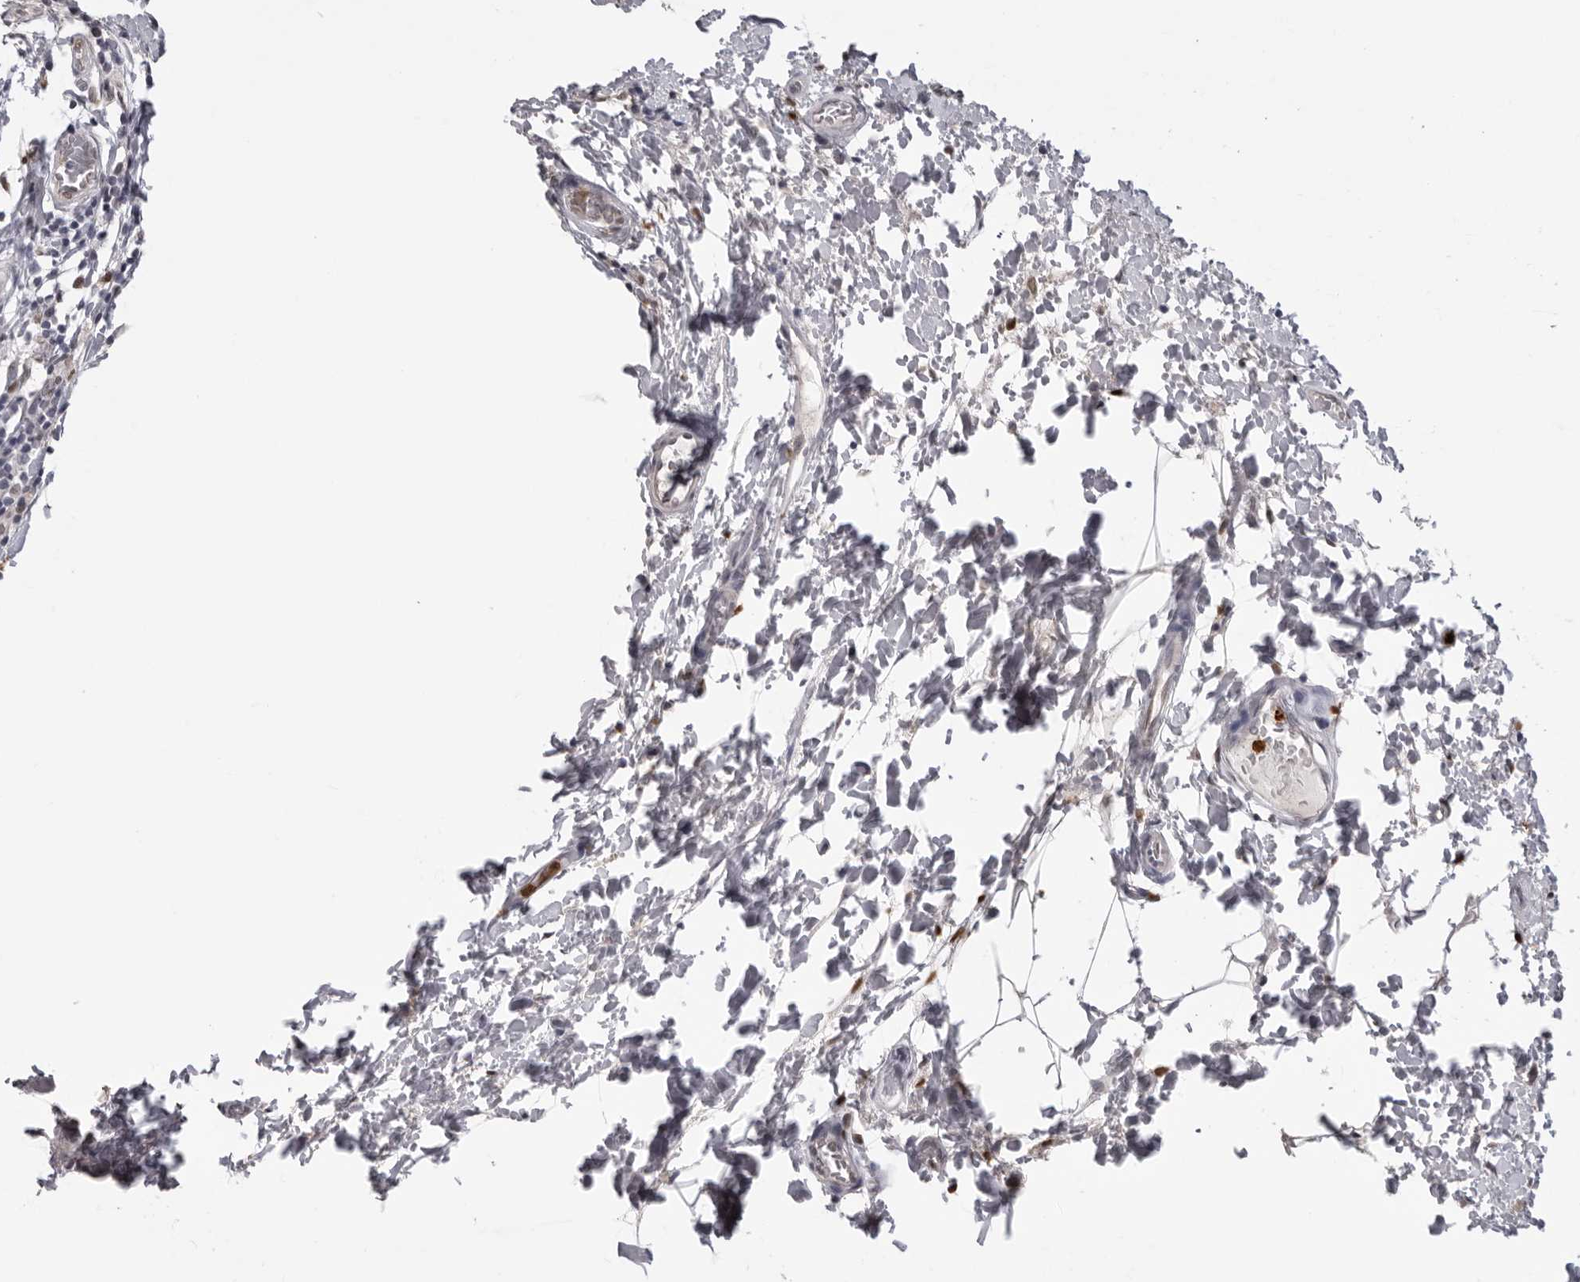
{"staining": {"intensity": "weak", "quantity": ">75%", "location": "cytoplasmic/membranous"}, "tissue": "breast cancer", "cell_type": "Tumor cells", "image_type": "cancer", "snomed": [{"axis": "morphology", "description": "Duct carcinoma"}, {"axis": "topography", "description": "Breast"}], "caption": "IHC photomicrograph of neoplastic tissue: human breast cancer (infiltrating ductal carcinoma) stained using IHC exhibits low levels of weak protein expression localized specifically in the cytoplasmic/membranous of tumor cells, appearing as a cytoplasmic/membranous brown color.", "gene": "IL31", "patient": {"sex": "female", "age": 62}}